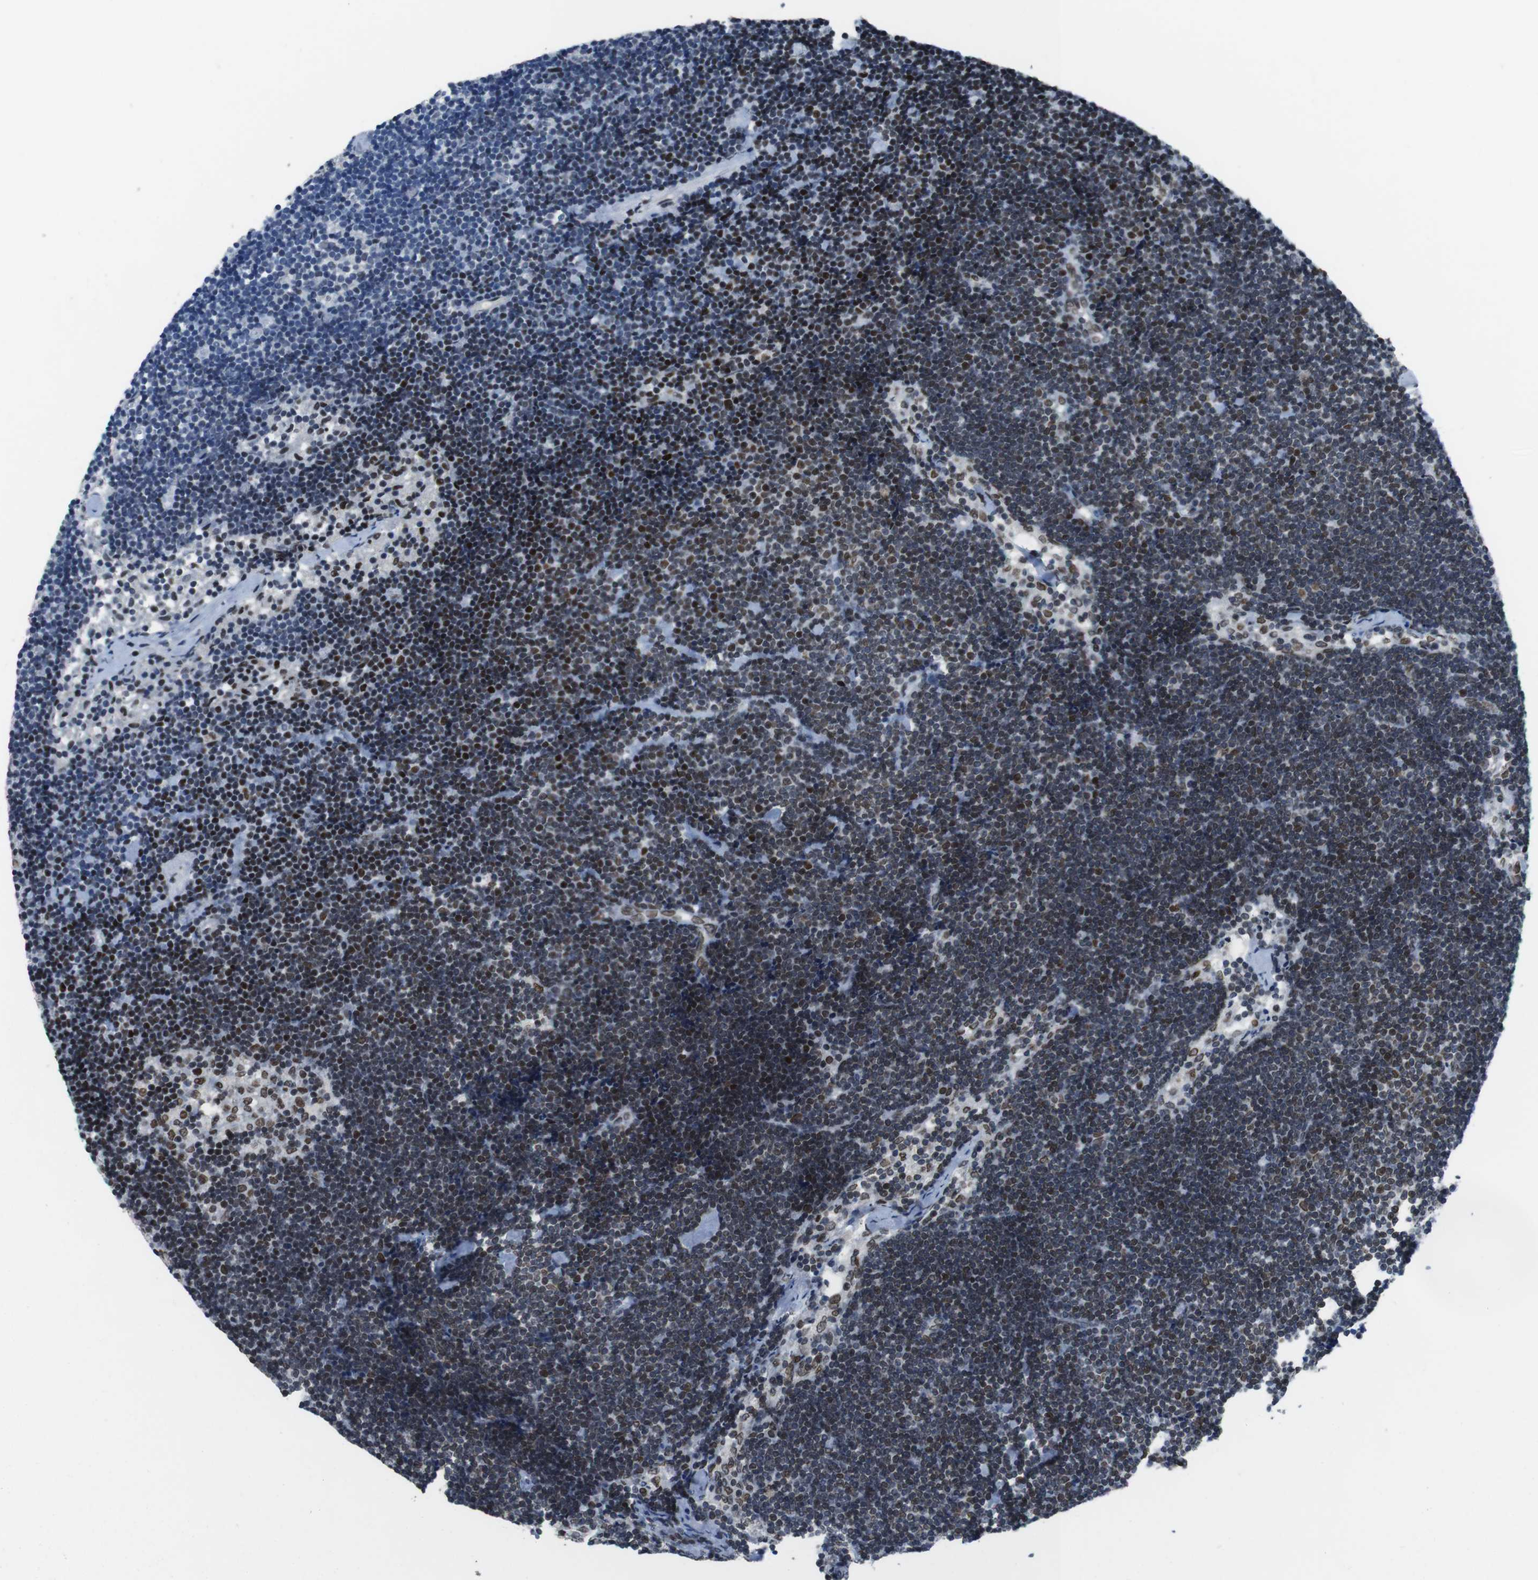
{"staining": {"intensity": "moderate", "quantity": ">75%", "location": "nuclear"}, "tissue": "lymph node", "cell_type": "Germinal center cells", "image_type": "normal", "snomed": [{"axis": "morphology", "description": "Normal tissue, NOS"}, {"axis": "topography", "description": "Lymph node"}], "caption": "Protein staining exhibits moderate nuclear positivity in about >75% of germinal center cells in benign lymph node. The staining was performed using DAB (3,3'-diaminobenzidine), with brown indicating positive protein expression. Nuclei are stained blue with hematoxylin.", "gene": "MAD1L1", "patient": {"sex": "male", "age": 63}}